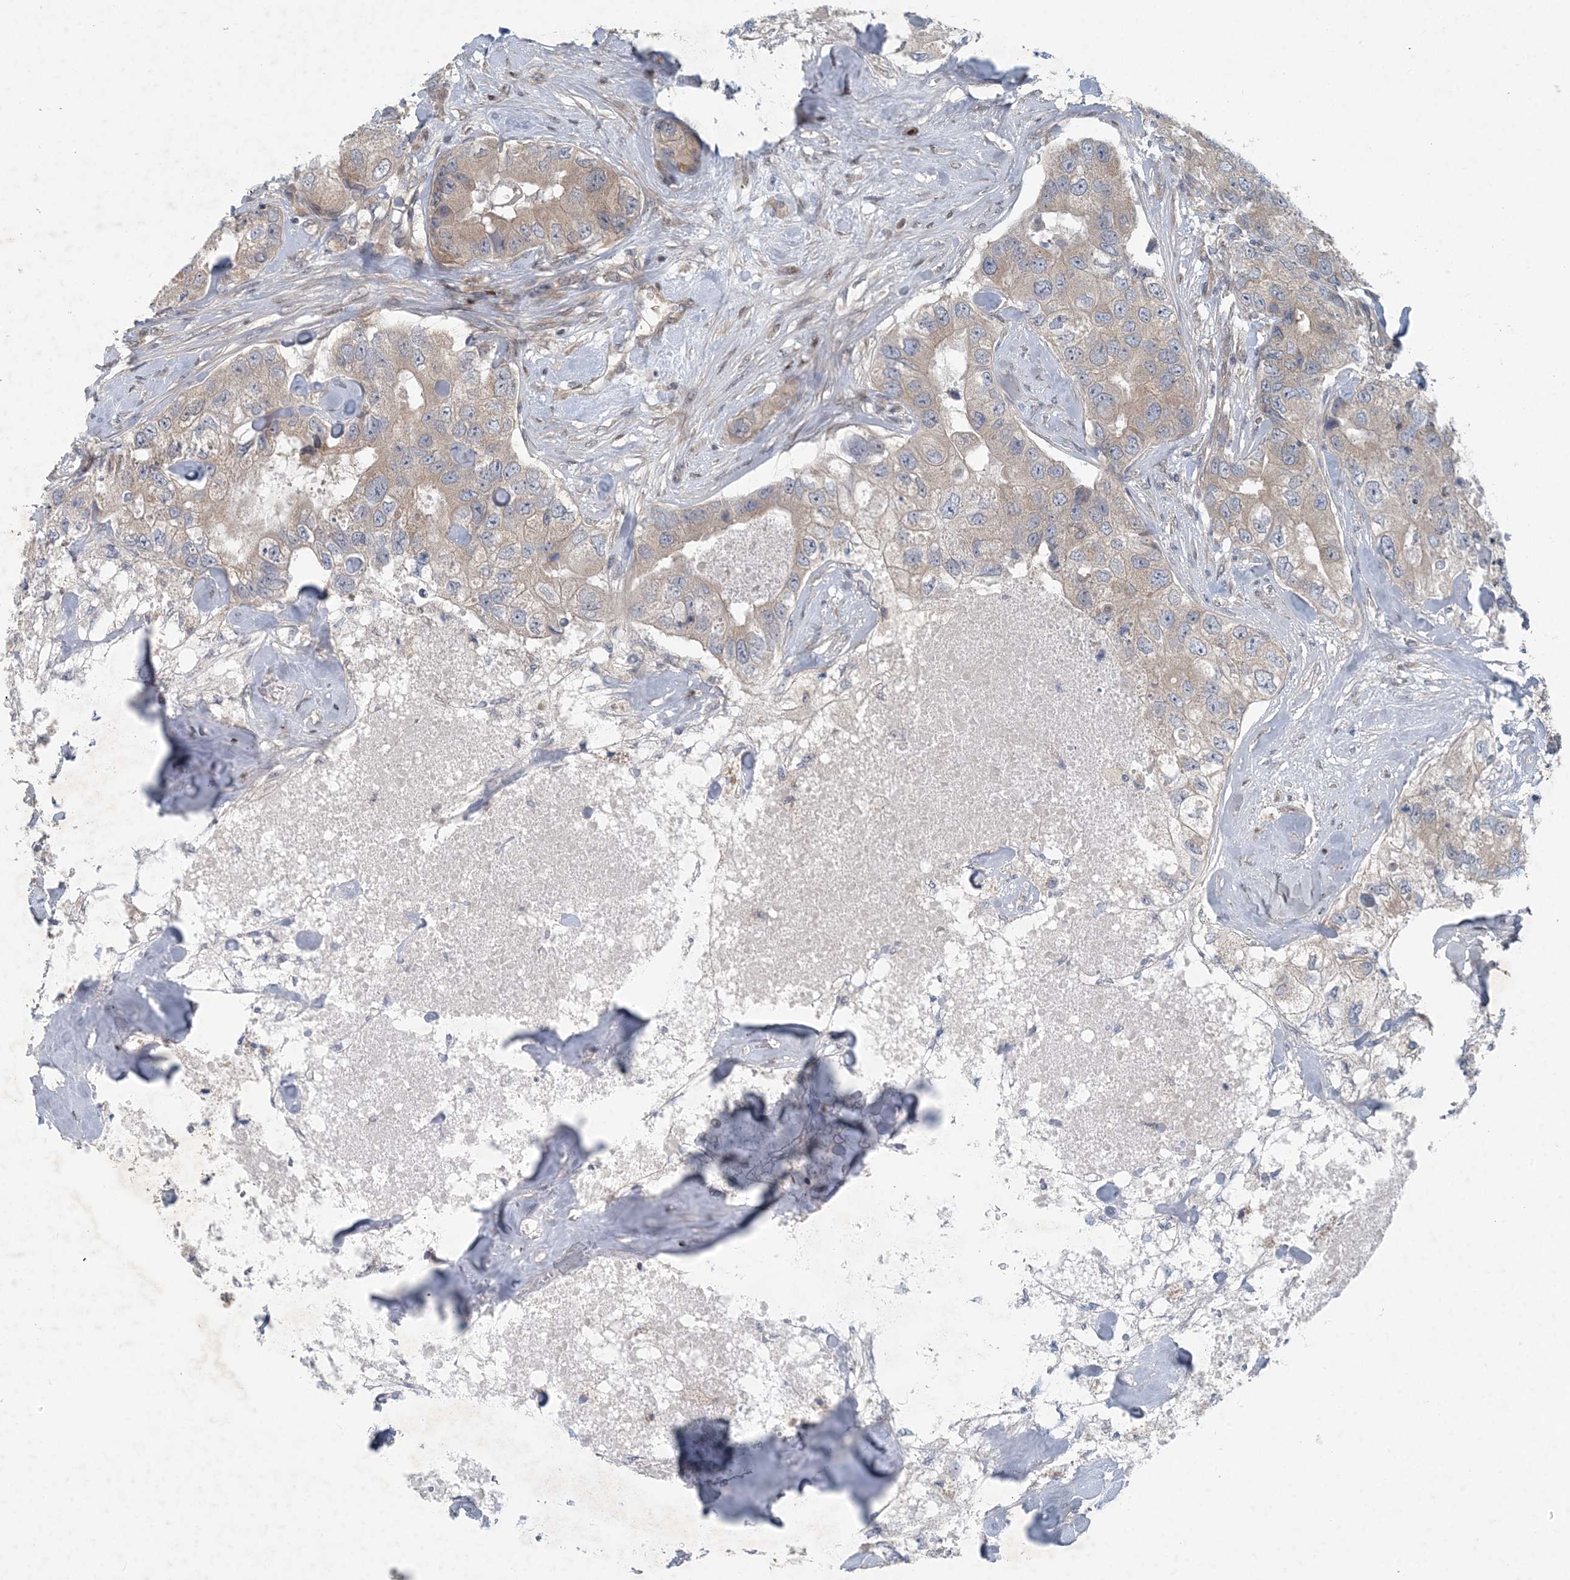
{"staining": {"intensity": "weak", "quantity": "25%-75%", "location": "cytoplasmic/membranous"}, "tissue": "breast cancer", "cell_type": "Tumor cells", "image_type": "cancer", "snomed": [{"axis": "morphology", "description": "Duct carcinoma"}, {"axis": "topography", "description": "Breast"}], "caption": "Breast cancer stained with a brown dye reveals weak cytoplasmic/membranous positive positivity in approximately 25%-75% of tumor cells.", "gene": "HIKESHI", "patient": {"sex": "female", "age": 62}}